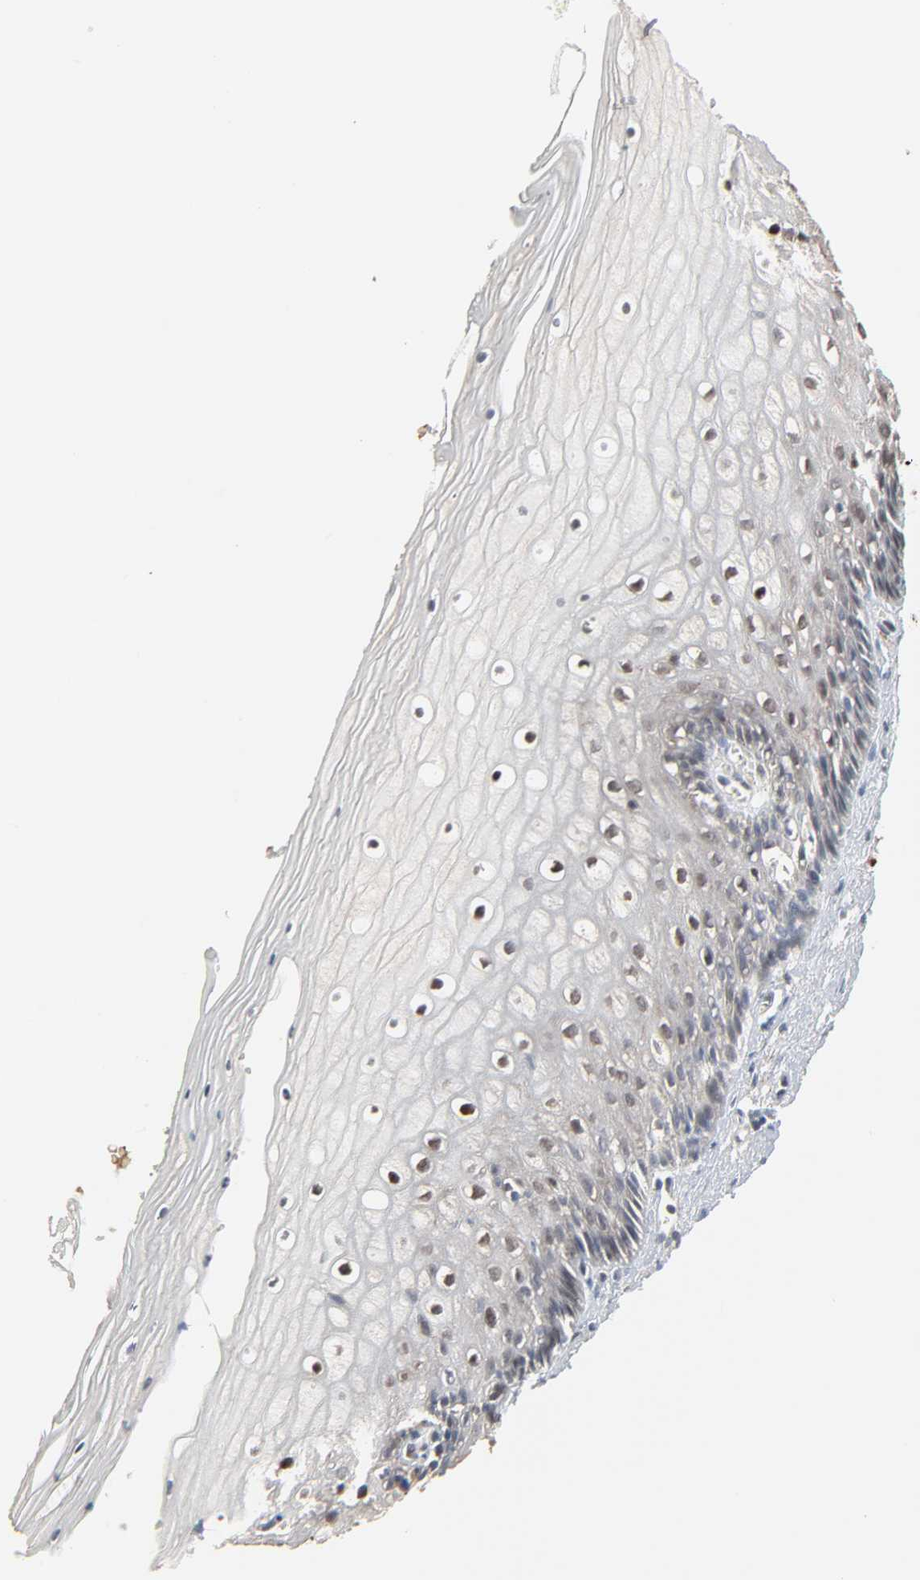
{"staining": {"intensity": "weak", "quantity": "<25%", "location": "cytoplasmic/membranous"}, "tissue": "vagina", "cell_type": "Squamous epithelial cells", "image_type": "normal", "snomed": [{"axis": "morphology", "description": "Normal tissue, NOS"}, {"axis": "topography", "description": "Vagina"}], "caption": "A high-resolution photomicrograph shows immunohistochemistry staining of benign vagina, which displays no significant positivity in squamous epithelial cells. (DAB immunohistochemistry (IHC) visualized using brightfield microscopy, high magnification).", "gene": "DOCK8", "patient": {"sex": "female", "age": 46}}